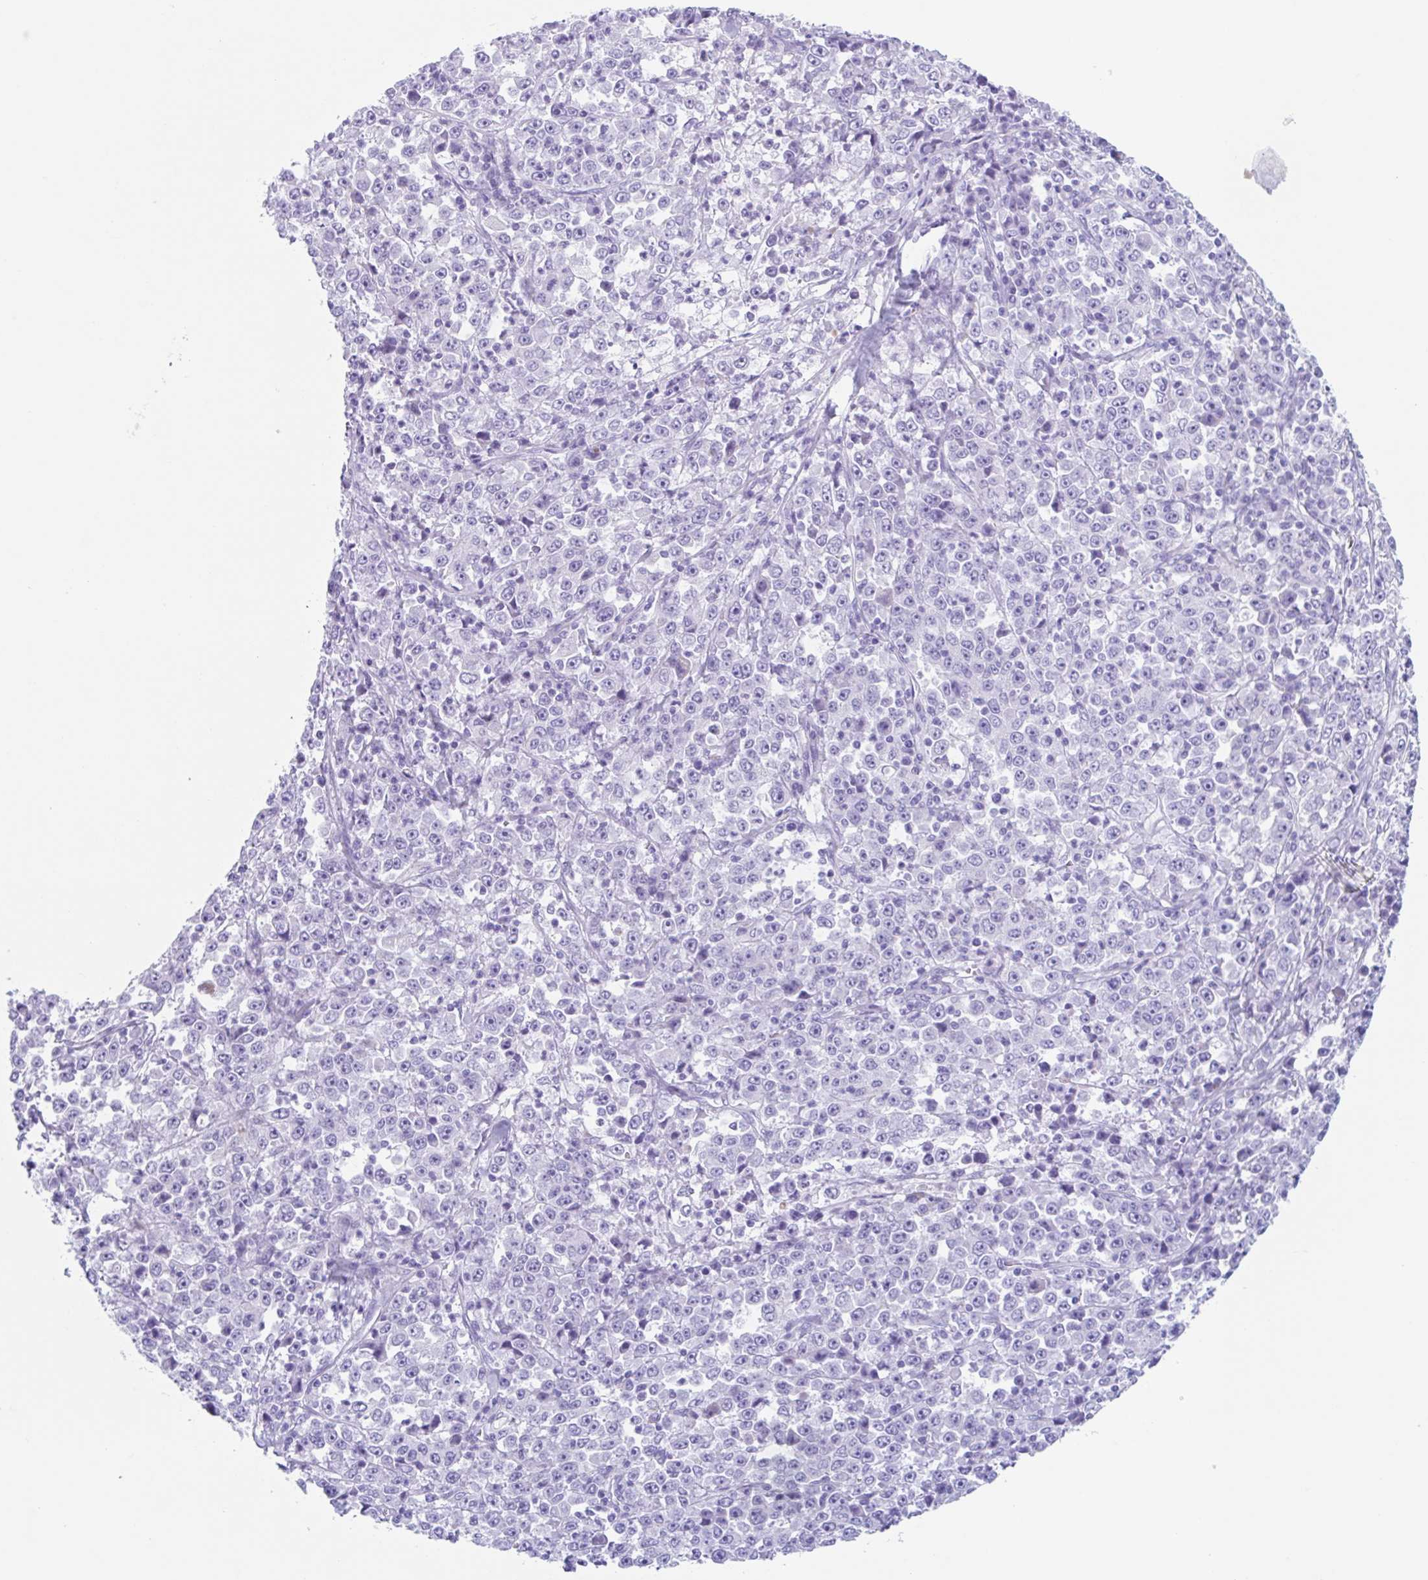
{"staining": {"intensity": "negative", "quantity": "none", "location": "none"}, "tissue": "stomach cancer", "cell_type": "Tumor cells", "image_type": "cancer", "snomed": [{"axis": "morphology", "description": "Normal tissue, NOS"}, {"axis": "morphology", "description": "Adenocarcinoma, NOS"}, {"axis": "topography", "description": "Stomach, upper"}, {"axis": "topography", "description": "Stomach"}], "caption": "Tumor cells show no significant positivity in adenocarcinoma (stomach).", "gene": "CPTP", "patient": {"sex": "male", "age": 59}}